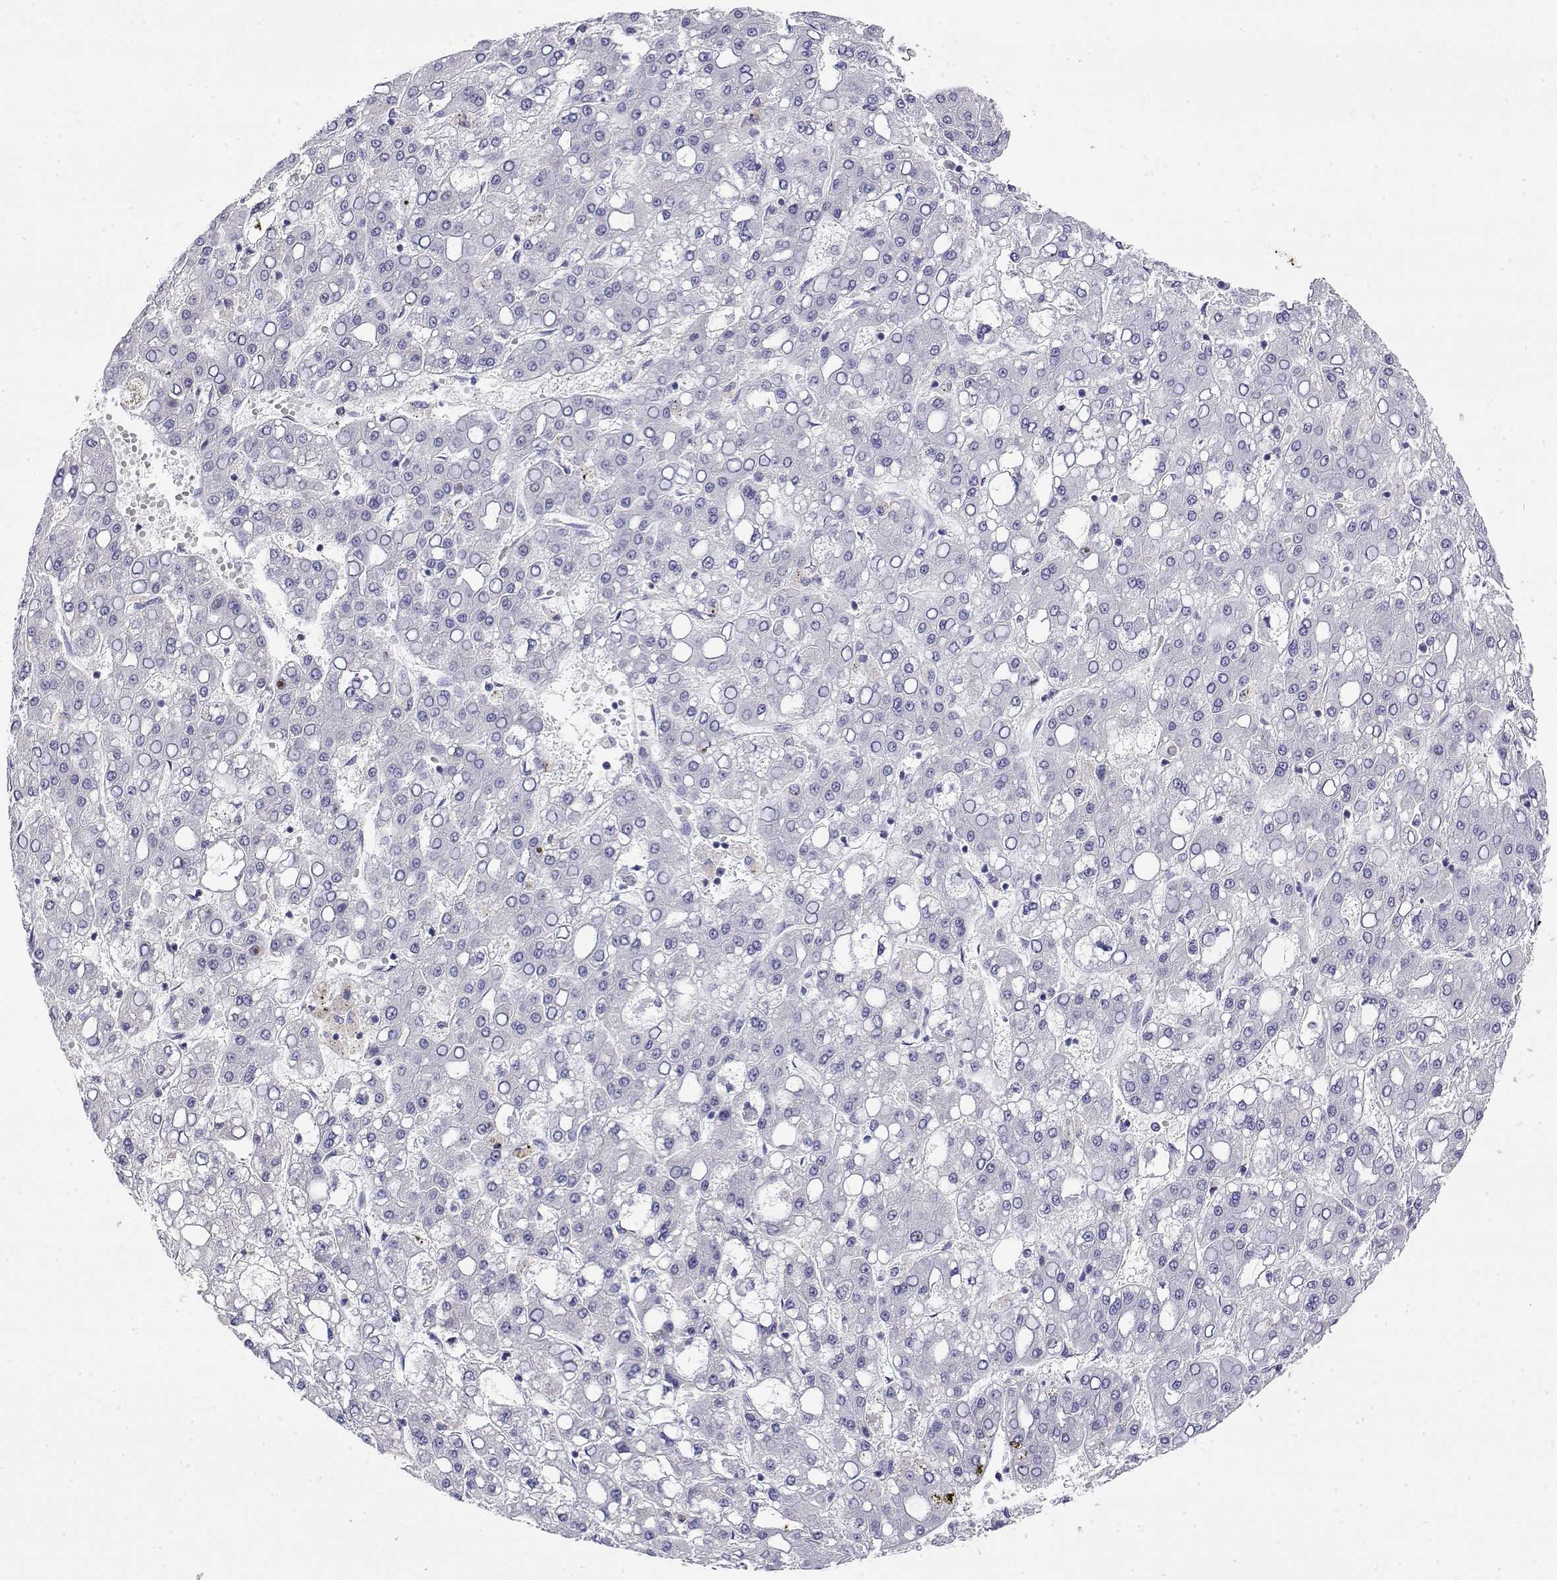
{"staining": {"intensity": "negative", "quantity": "none", "location": "none"}, "tissue": "liver cancer", "cell_type": "Tumor cells", "image_type": "cancer", "snomed": [{"axis": "morphology", "description": "Carcinoma, Hepatocellular, NOS"}, {"axis": "topography", "description": "Liver"}], "caption": "This is an IHC image of human liver cancer (hepatocellular carcinoma). There is no staining in tumor cells.", "gene": "LY6D", "patient": {"sex": "male", "age": 65}}